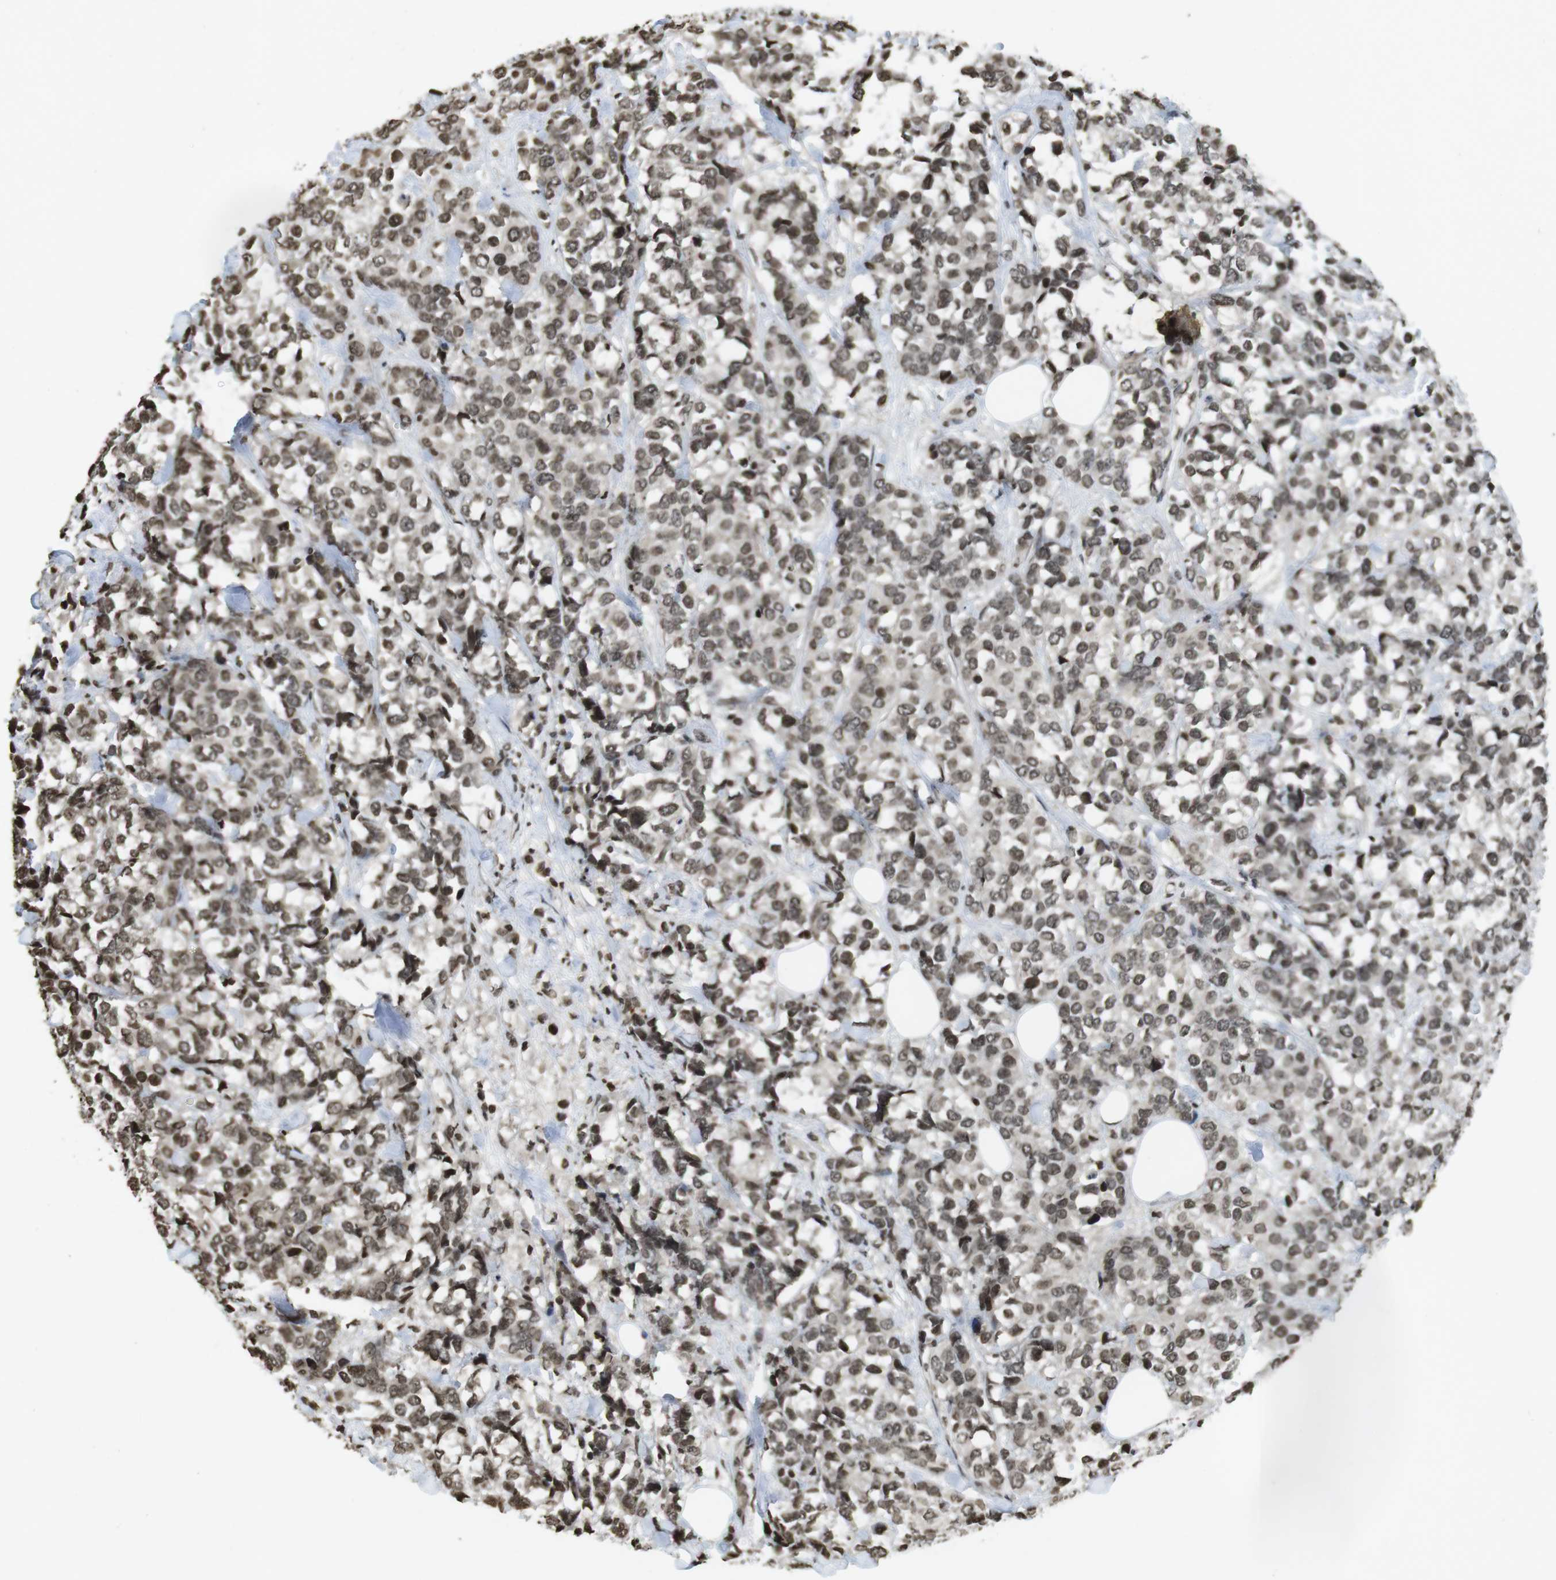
{"staining": {"intensity": "moderate", "quantity": ">75%", "location": "nuclear"}, "tissue": "breast cancer", "cell_type": "Tumor cells", "image_type": "cancer", "snomed": [{"axis": "morphology", "description": "Lobular carcinoma"}, {"axis": "topography", "description": "Breast"}], "caption": "Breast cancer tissue demonstrates moderate nuclear staining in approximately >75% of tumor cells The staining is performed using DAB (3,3'-diaminobenzidine) brown chromogen to label protein expression. The nuclei are counter-stained blue using hematoxylin.", "gene": "FOXA3", "patient": {"sex": "female", "age": 59}}